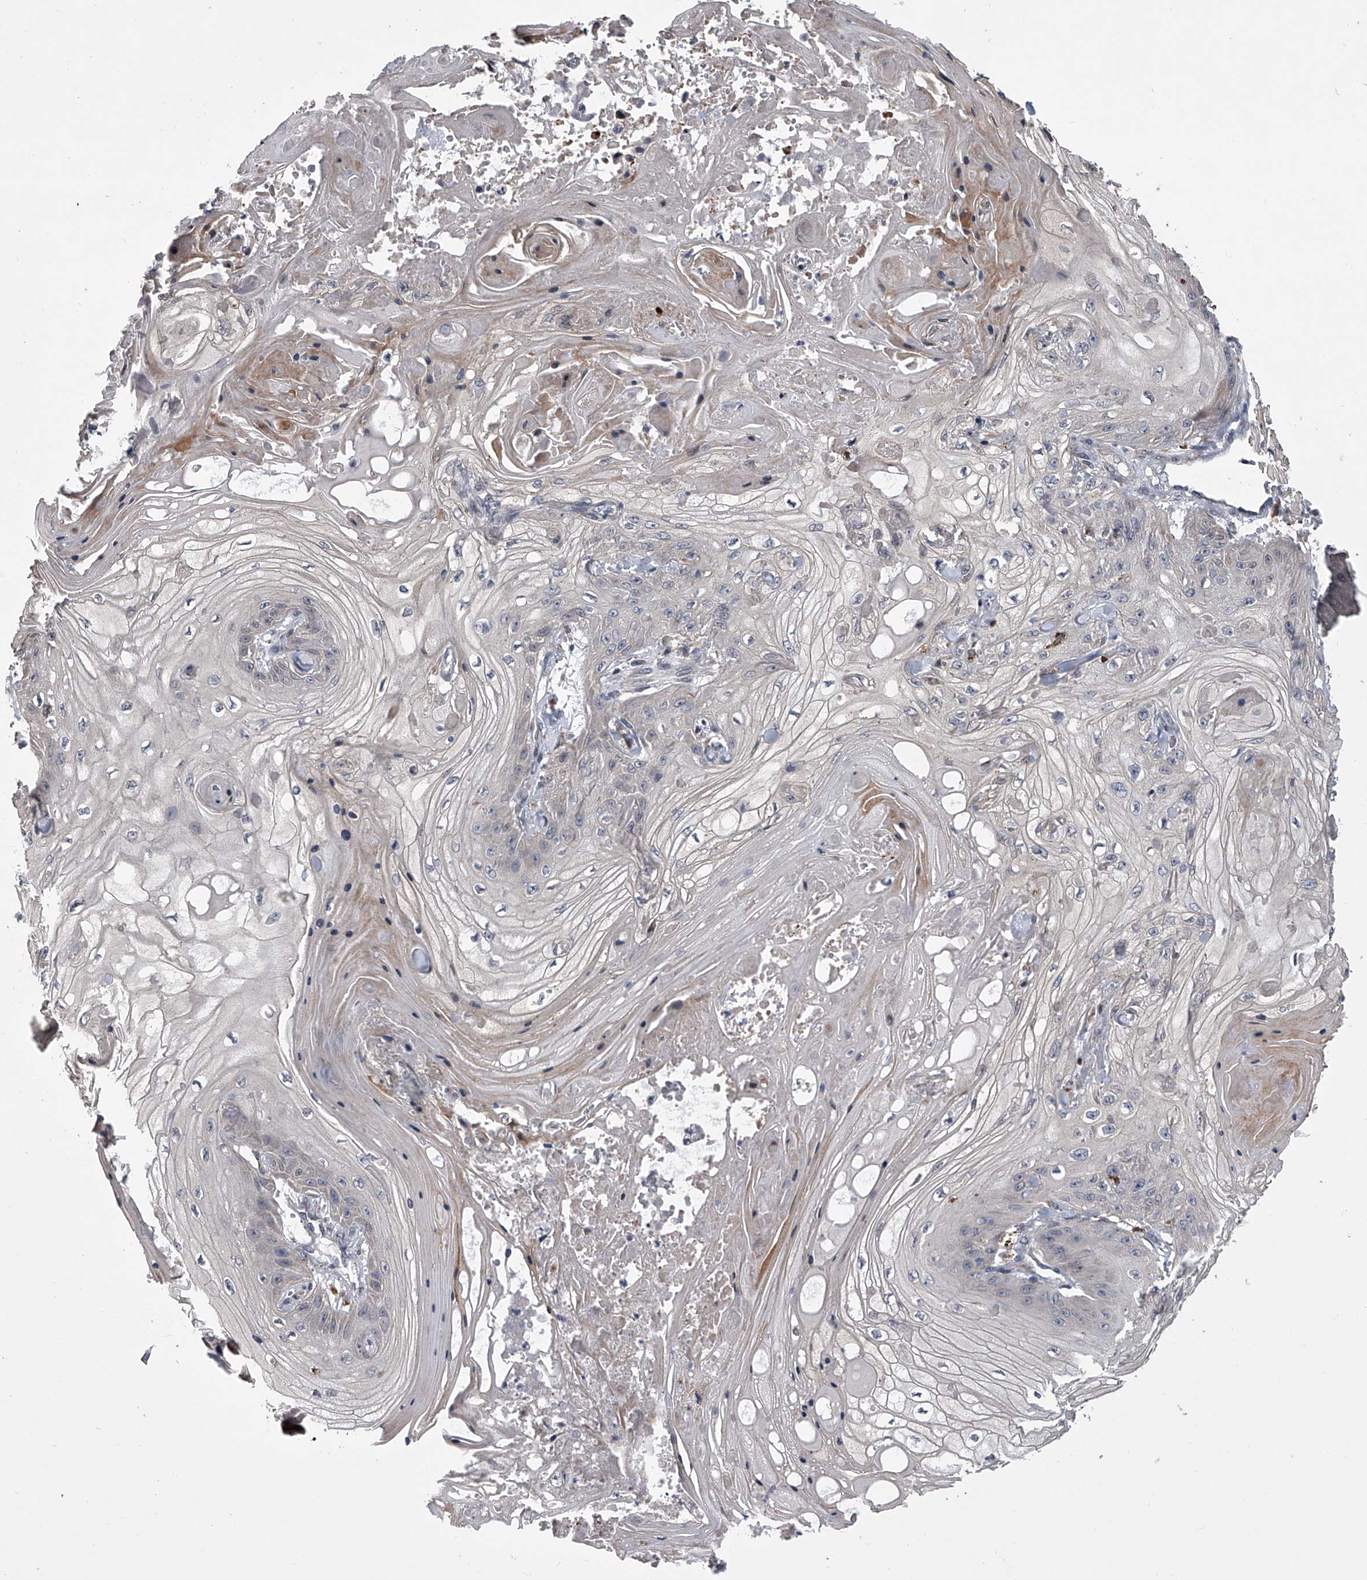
{"staining": {"intensity": "negative", "quantity": "none", "location": "none"}, "tissue": "skin cancer", "cell_type": "Tumor cells", "image_type": "cancer", "snomed": [{"axis": "morphology", "description": "Squamous cell carcinoma, NOS"}, {"axis": "topography", "description": "Skin"}], "caption": "IHC micrograph of skin cancer stained for a protein (brown), which displays no staining in tumor cells.", "gene": "TRIM8", "patient": {"sex": "male", "age": 74}}